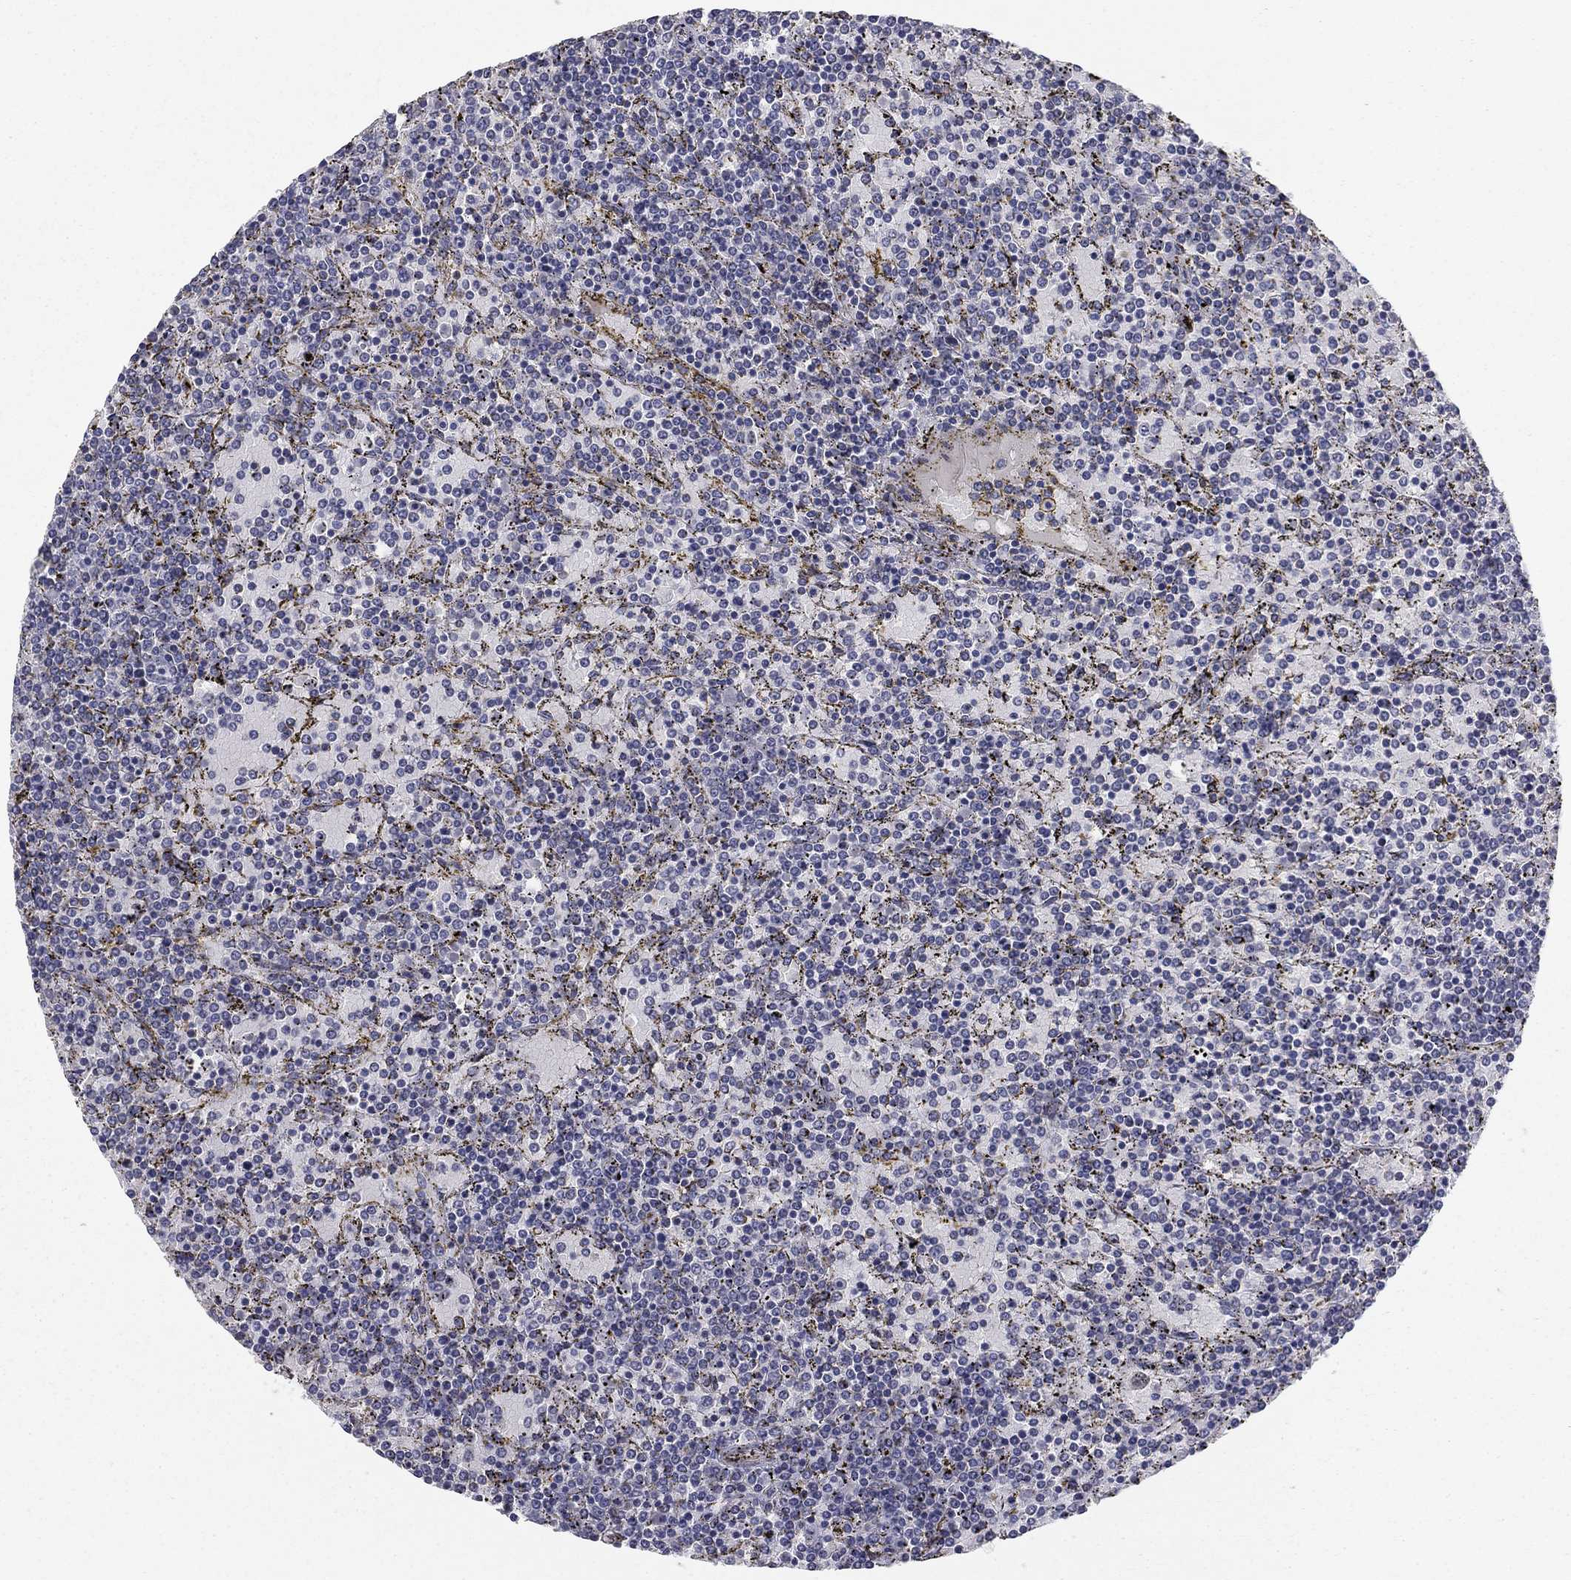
{"staining": {"intensity": "negative", "quantity": "none", "location": "none"}, "tissue": "lymphoma", "cell_type": "Tumor cells", "image_type": "cancer", "snomed": [{"axis": "morphology", "description": "Malignant lymphoma, non-Hodgkin's type, Low grade"}, {"axis": "topography", "description": "Spleen"}], "caption": "Tumor cells show no significant protein expression in malignant lymphoma, non-Hodgkin's type (low-grade).", "gene": "SEPTIN3", "patient": {"sex": "female", "age": 77}}